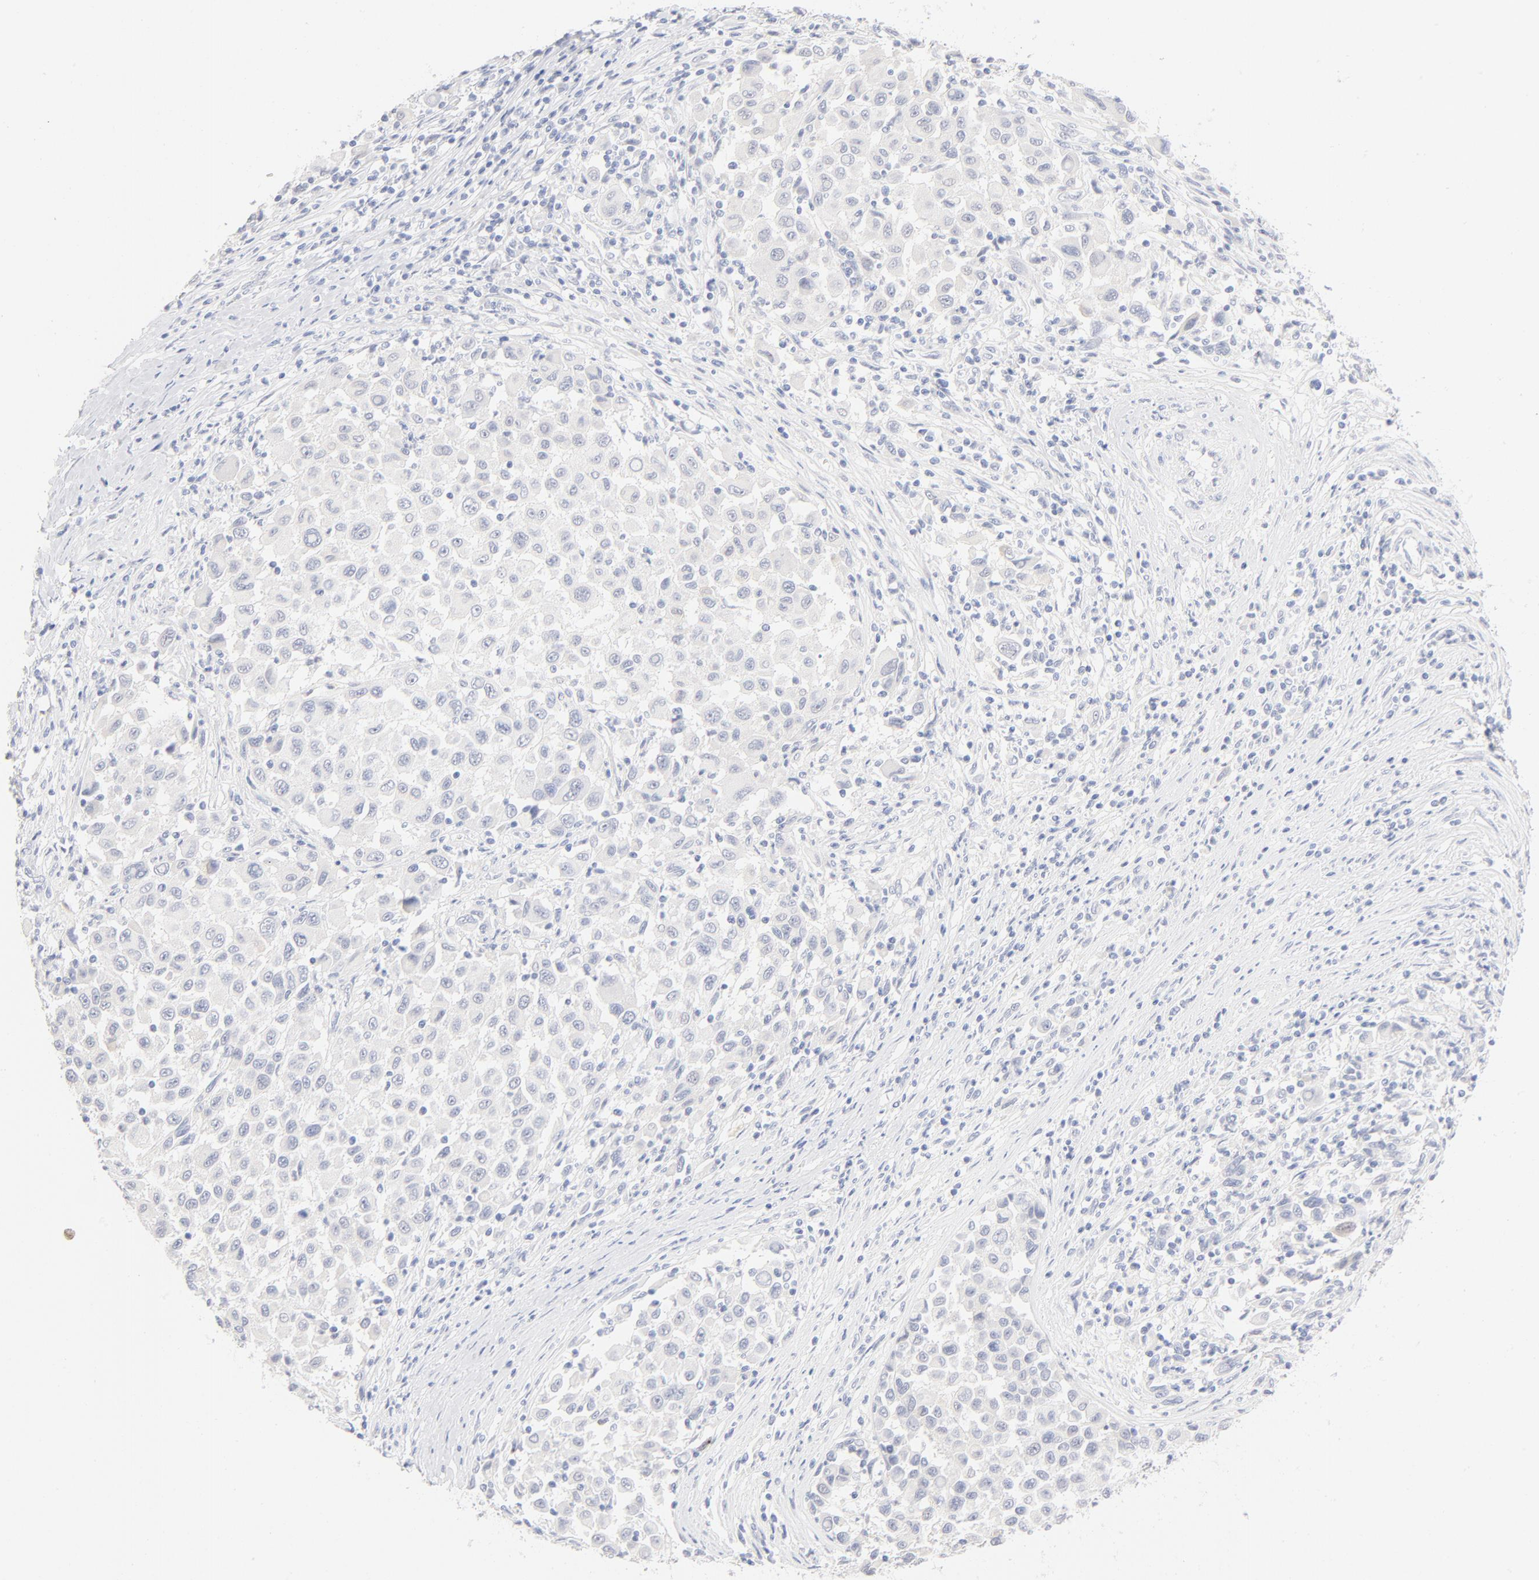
{"staining": {"intensity": "negative", "quantity": "none", "location": "none"}, "tissue": "melanoma", "cell_type": "Tumor cells", "image_type": "cancer", "snomed": [{"axis": "morphology", "description": "Malignant melanoma, Metastatic site"}, {"axis": "topography", "description": "Lymph node"}], "caption": "Immunohistochemistry (IHC) of melanoma exhibits no staining in tumor cells. (DAB immunohistochemistry with hematoxylin counter stain).", "gene": "ONECUT1", "patient": {"sex": "male", "age": 61}}